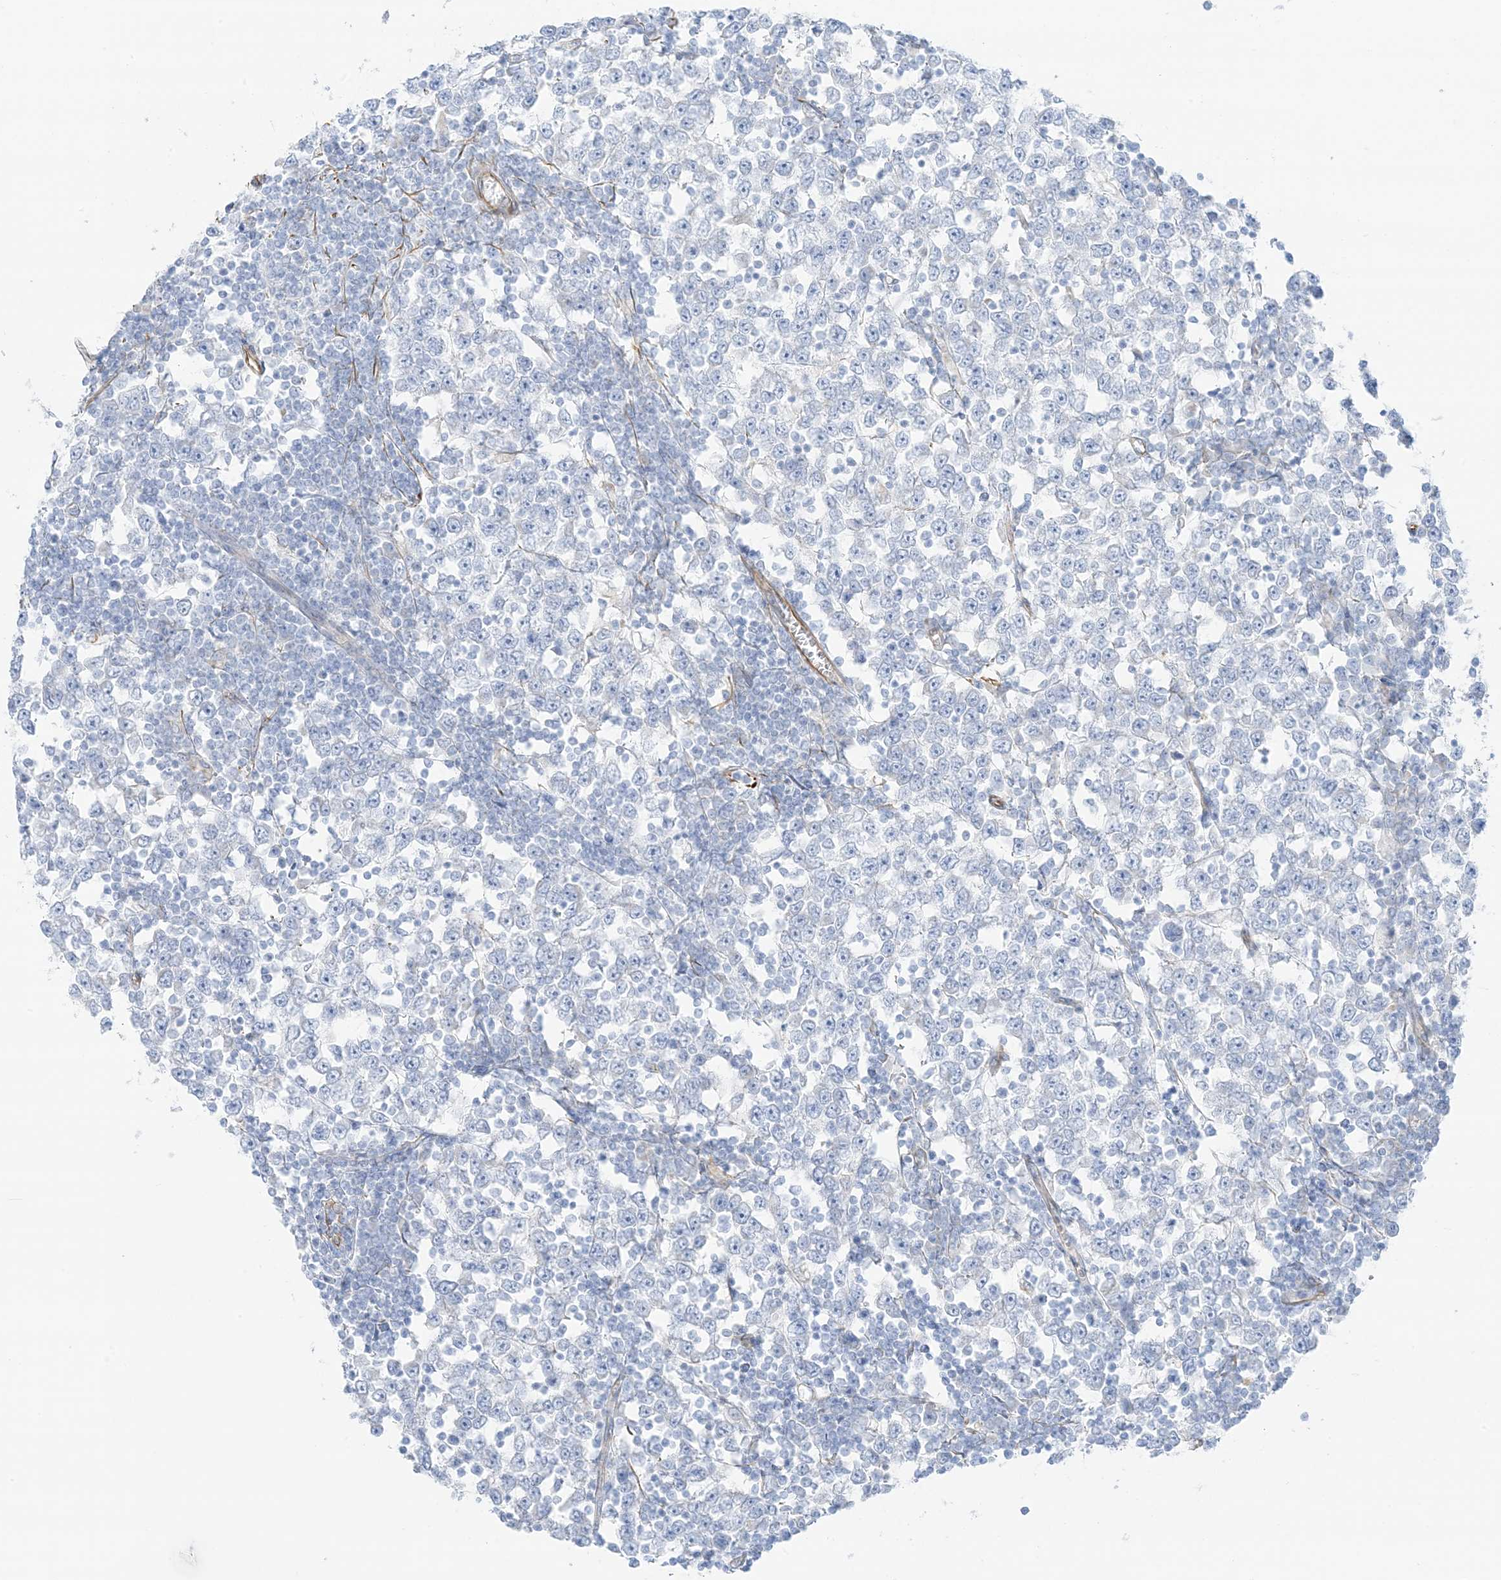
{"staining": {"intensity": "negative", "quantity": "none", "location": "none"}, "tissue": "testis cancer", "cell_type": "Tumor cells", "image_type": "cancer", "snomed": [{"axis": "morphology", "description": "Seminoma, NOS"}, {"axis": "topography", "description": "Testis"}], "caption": "Testis cancer was stained to show a protein in brown. There is no significant expression in tumor cells.", "gene": "PID1", "patient": {"sex": "male", "age": 65}}